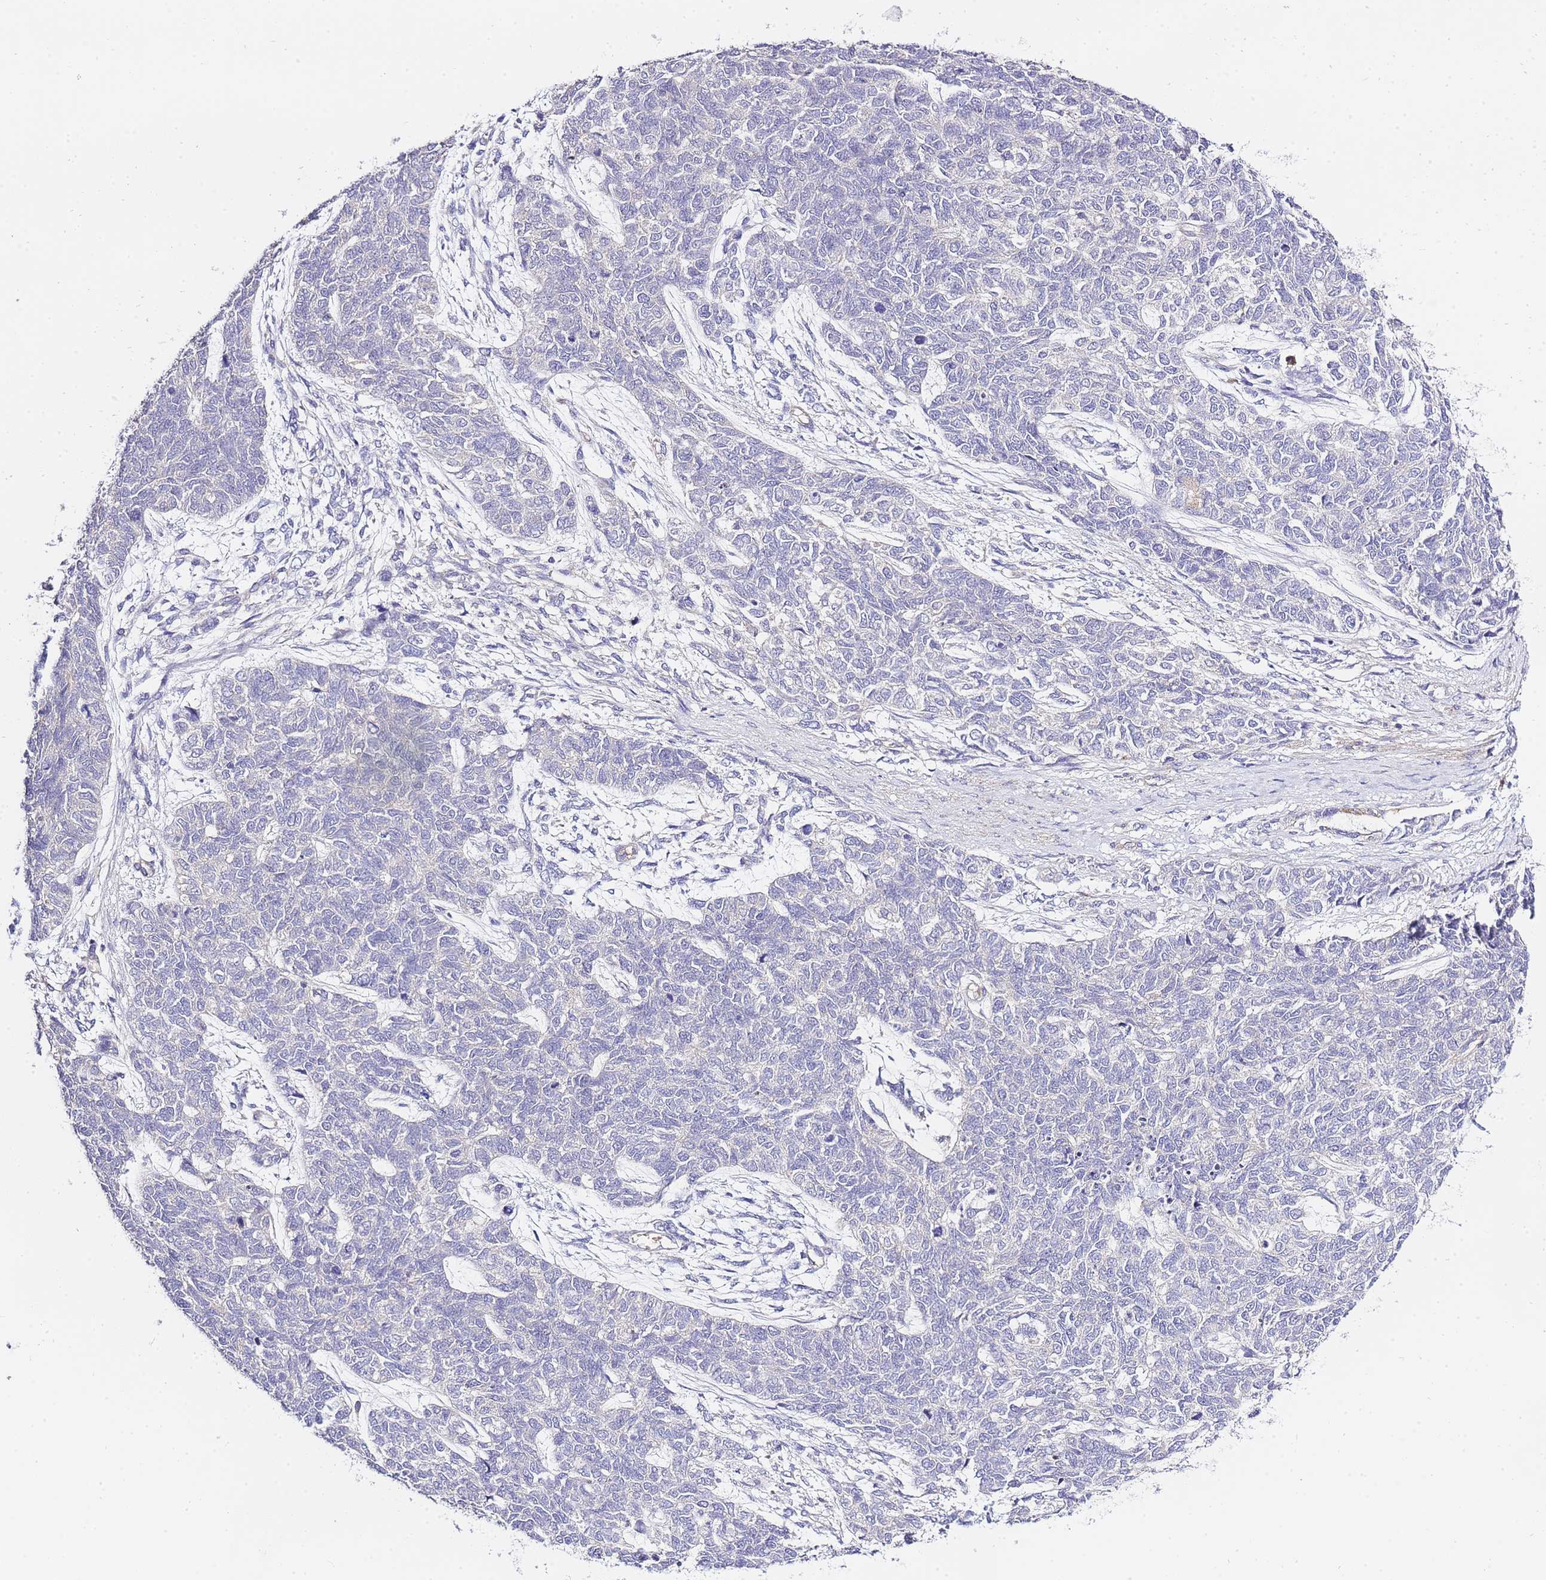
{"staining": {"intensity": "negative", "quantity": "none", "location": "none"}, "tissue": "cervical cancer", "cell_type": "Tumor cells", "image_type": "cancer", "snomed": [{"axis": "morphology", "description": "Squamous cell carcinoma, NOS"}, {"axis": "topography", "description": "Cervix"}], "caption": "DAB (3,3'-diaminobenzidine) immunohistochemical staining of squamous cell carcinoma (cervical) exhibits no significant staining in tumor cells.", "gene": "INSYN2B", "patient": {"sex": "female", "age": 63}}